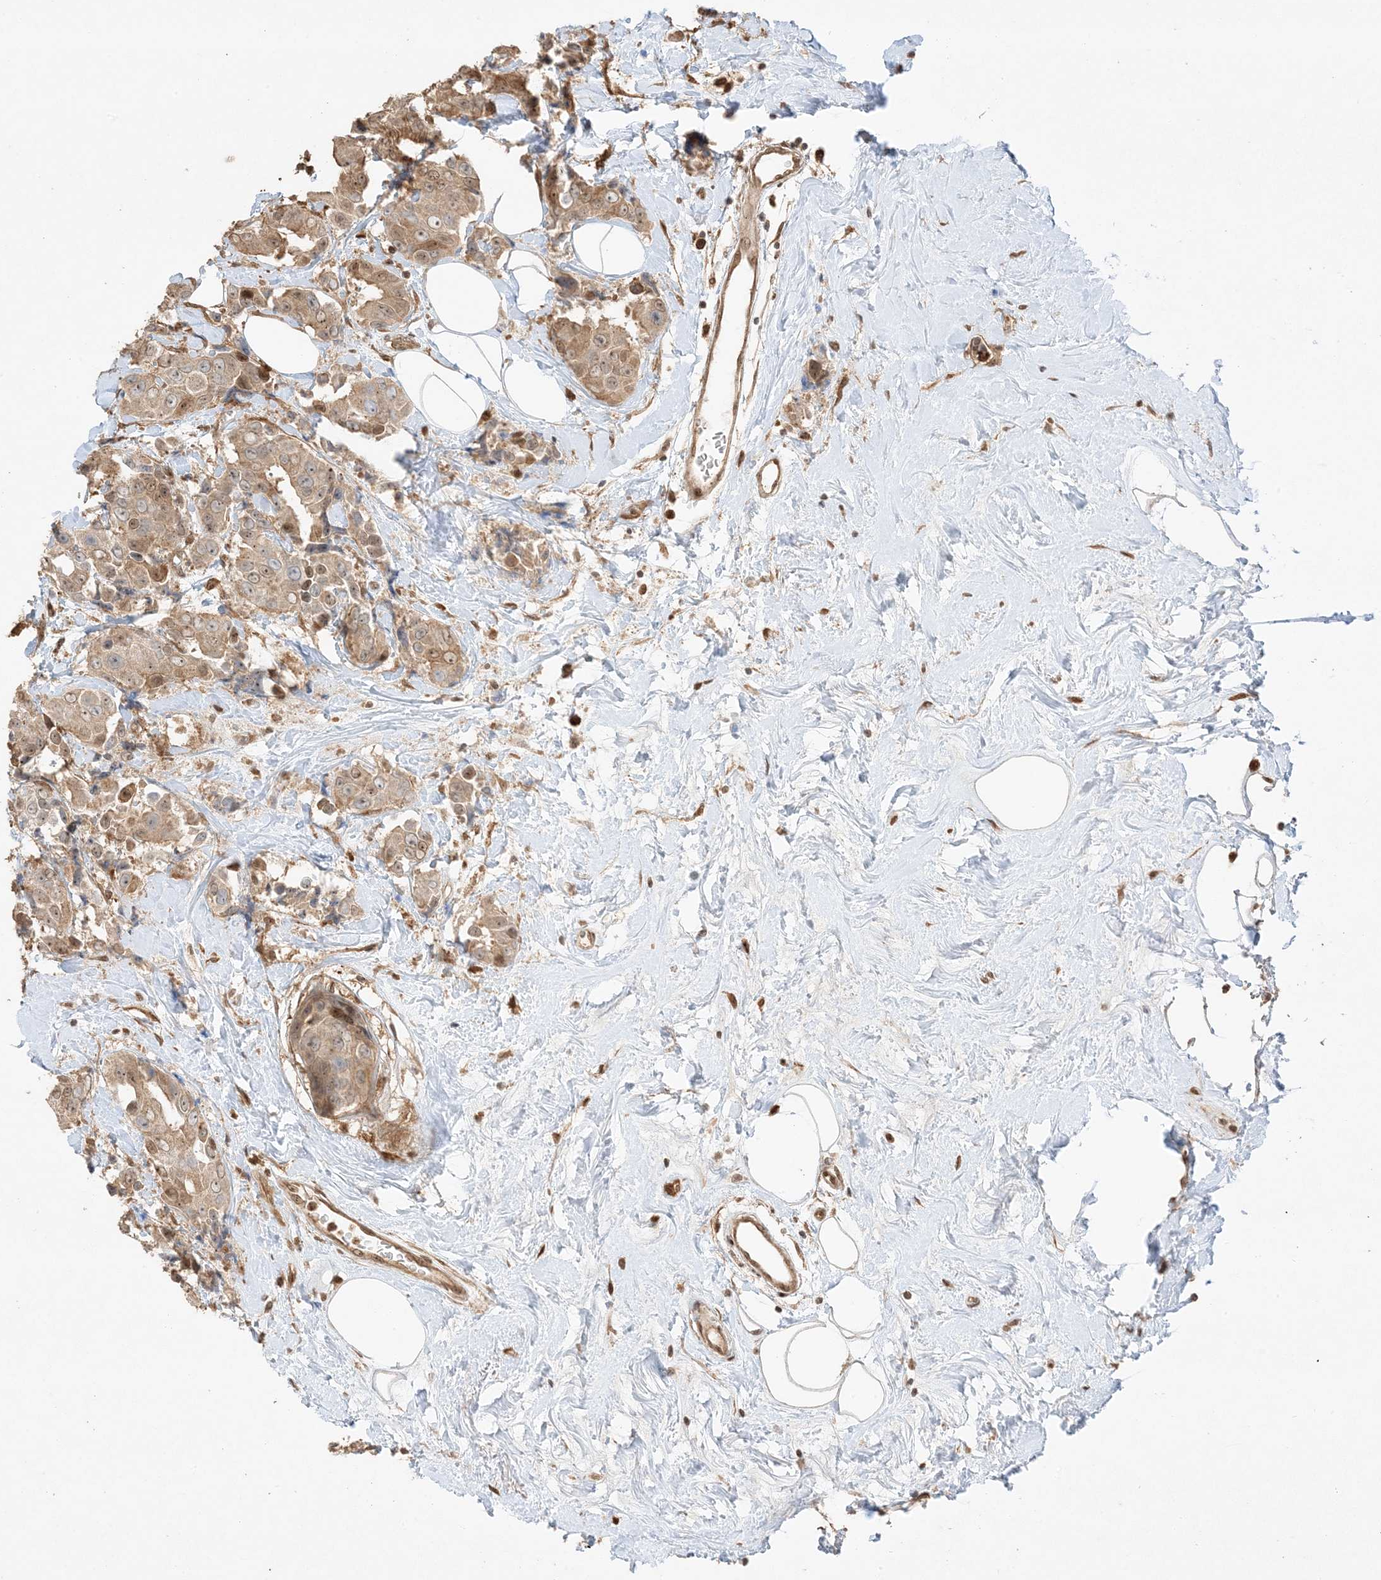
{"staining": {"intensity": "moderate", "quantity": ">75%", "location": "cytoplasmic/membranous,nuclear"}, "tissue": "breast cancer", "cell_type": "Tumor cells", "image_type": "cancer", "snomed": [{"axis": "morphology", "description": "Normal tissue, NOS"}, {"axis": "morphology", "description": "Duct carcinoma"}, {"axis": "topography", "description": "Breast"}], "caption": "The immunohistochemical stain shows moderate cytoplasmic/membranous and nuclear expression in tumor cells of breast cancer tissue.", "gene": "ZBTB41", "patient": {"sex": "female", "age": 39}}